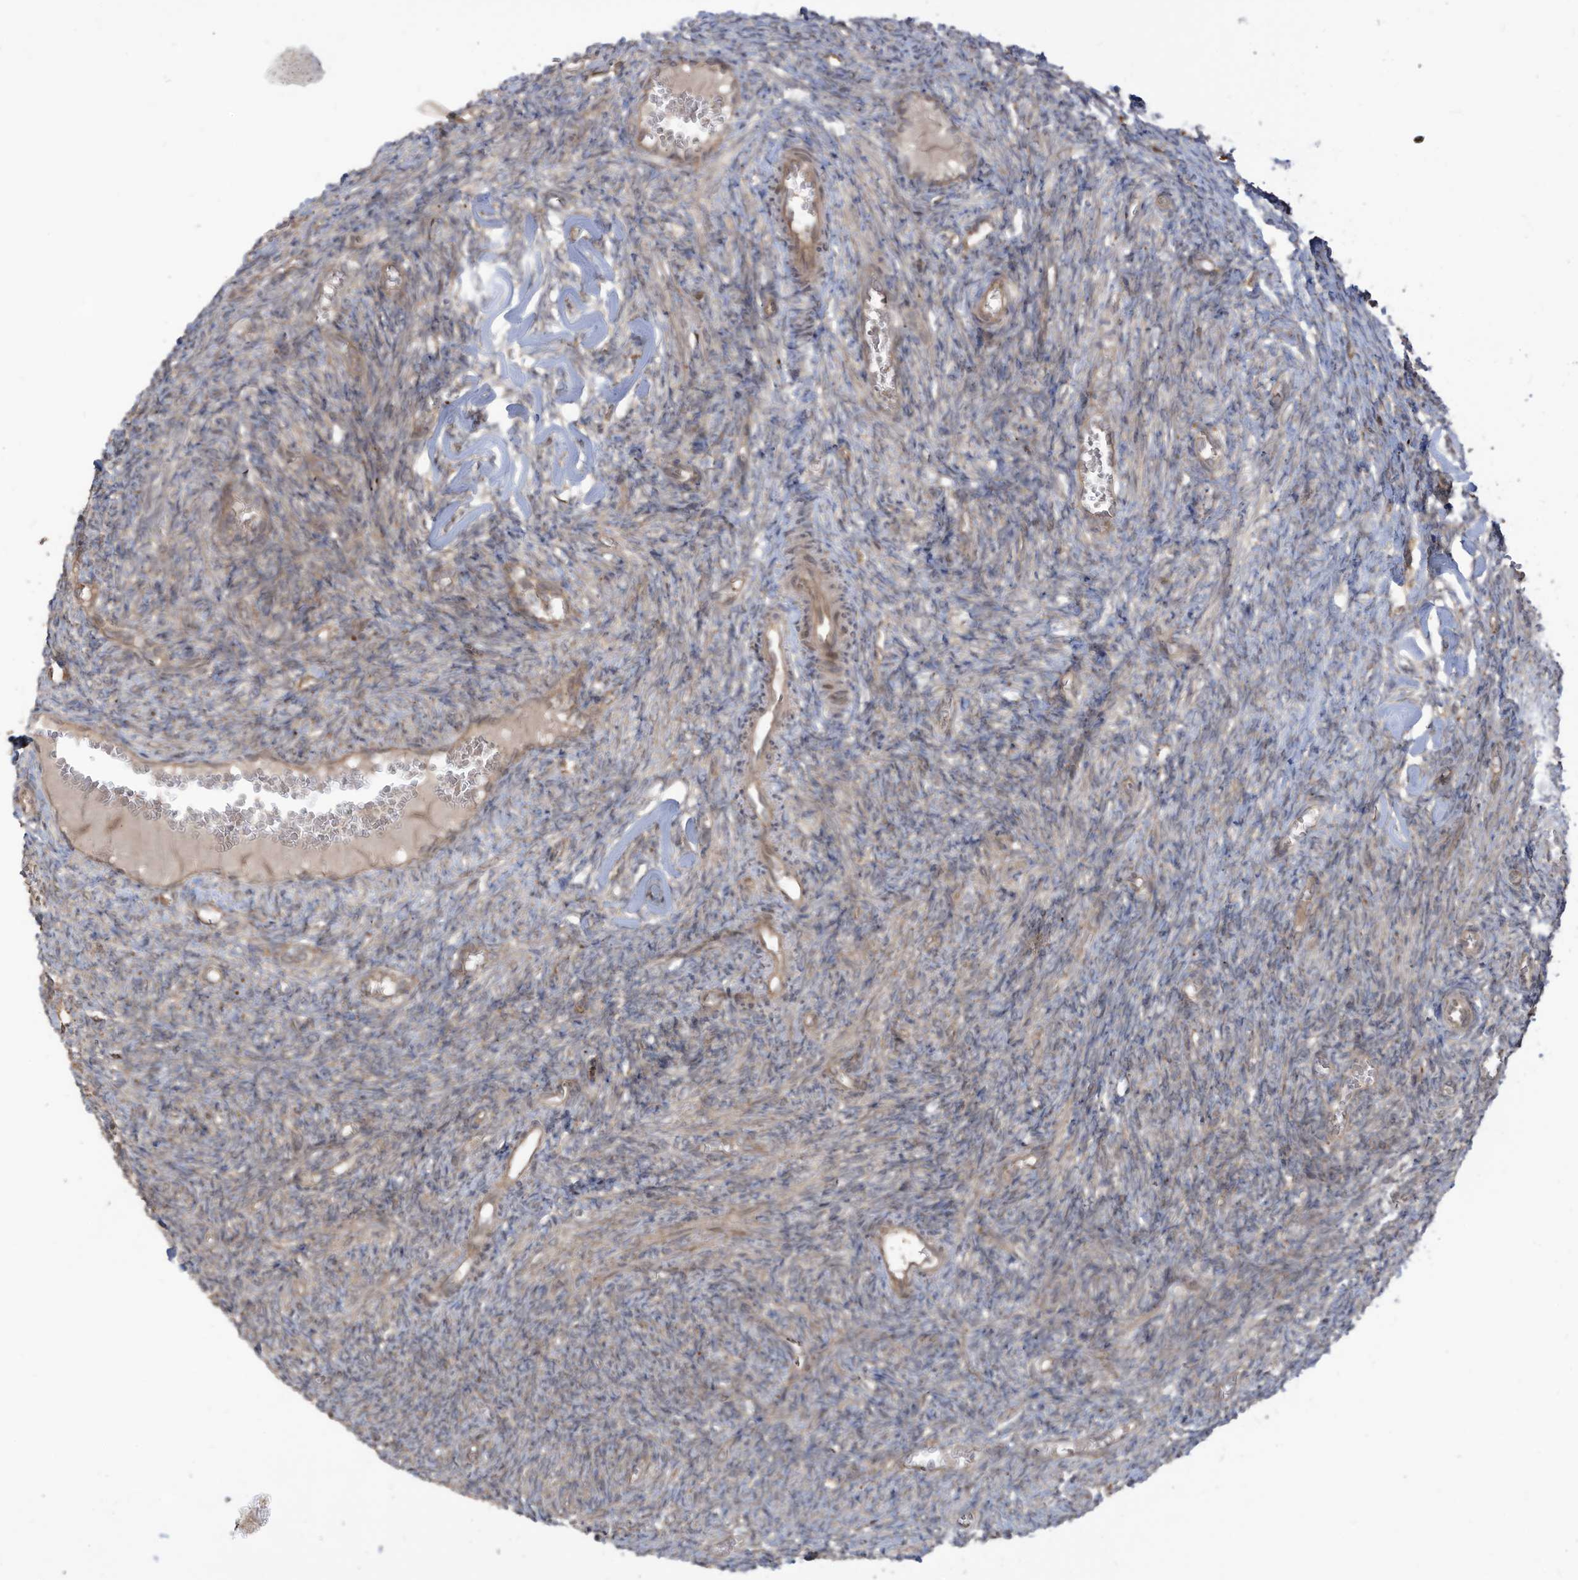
{"staining": {"intensity": "weak", "quantity": "25%-75%", "location": "cytoplasmic/membranous"}, "tissue": "ovary", "cell_type": "Ovarian stroma cells", "image_type": "normal", "snomed": [{"axis": "morphology", "description": "Normal tissue, NOS"}, {"axis": "topography", "description": "Ovary"}], "caption": "Protein staining of benign ovary shows weak cytoplasmic/membranous positivity in about 25%-75% of ovarian stroma cells. The staining is performed using DAB (3,3'-diaminobenzidine) brown chromogen to label protein expression. The nuclei are counter-stained blue using hematoxylin.", "gene": "CARF", "patient": {"sex": "female", "age": 27}}